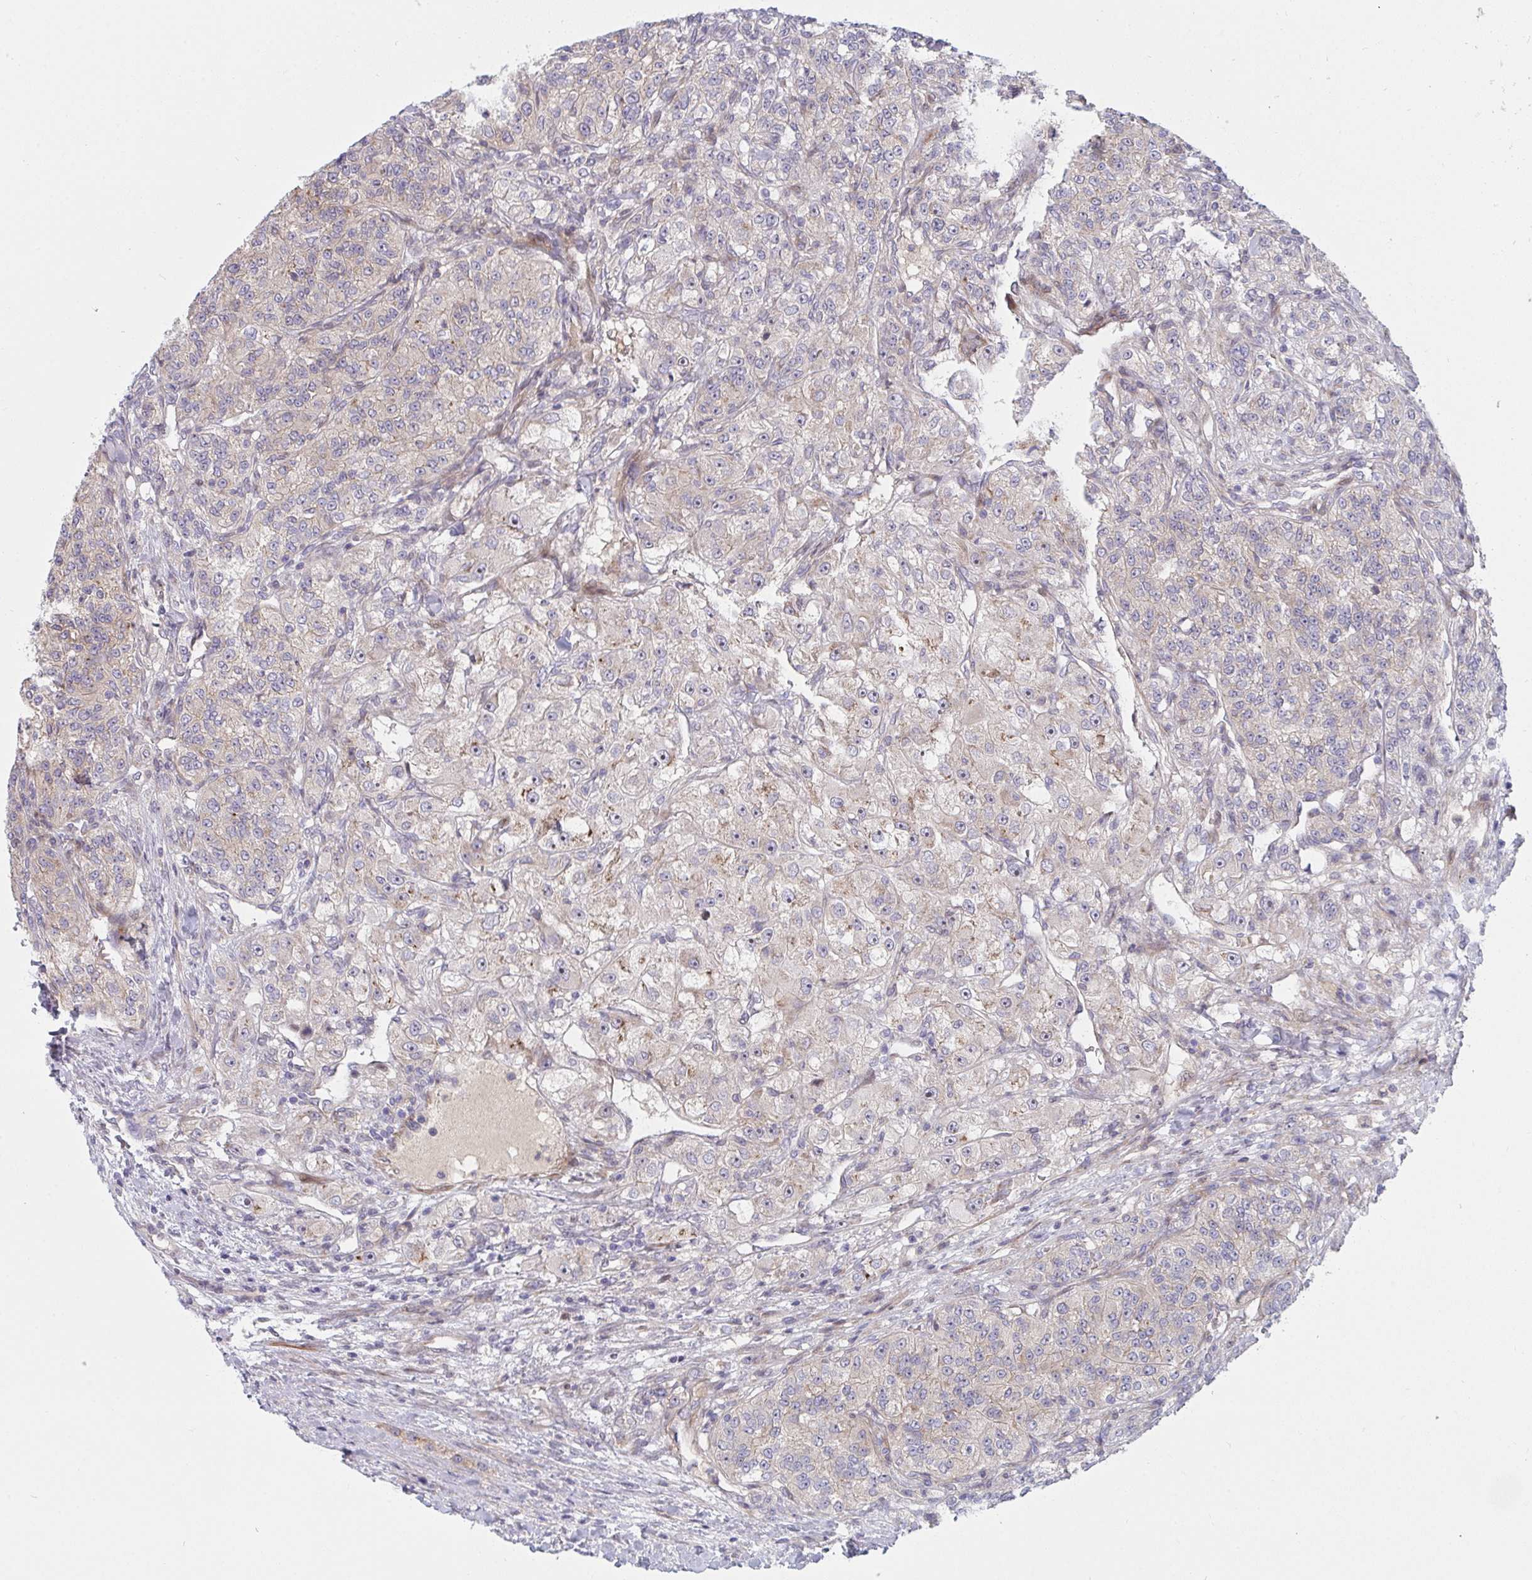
{"staining": {"intensity": "weak", "quantity": "<25%", "location": "cytoplasmic/membranous"}, "tissue": "renal cancer", "cell_type": "Tumor cells", "image_type": "cancer", "snomed": [{"axis": "morphology", "description": "Adenocarcinoma, NOS"}, {"axis": "topography", "description": "Kidney"}], "caption": "Tumor cells are negative for brown protein staining in adenocarcinoma (renal).", "gene": "TNFSF4", "patient": {"sex": "female", "age": 63}}